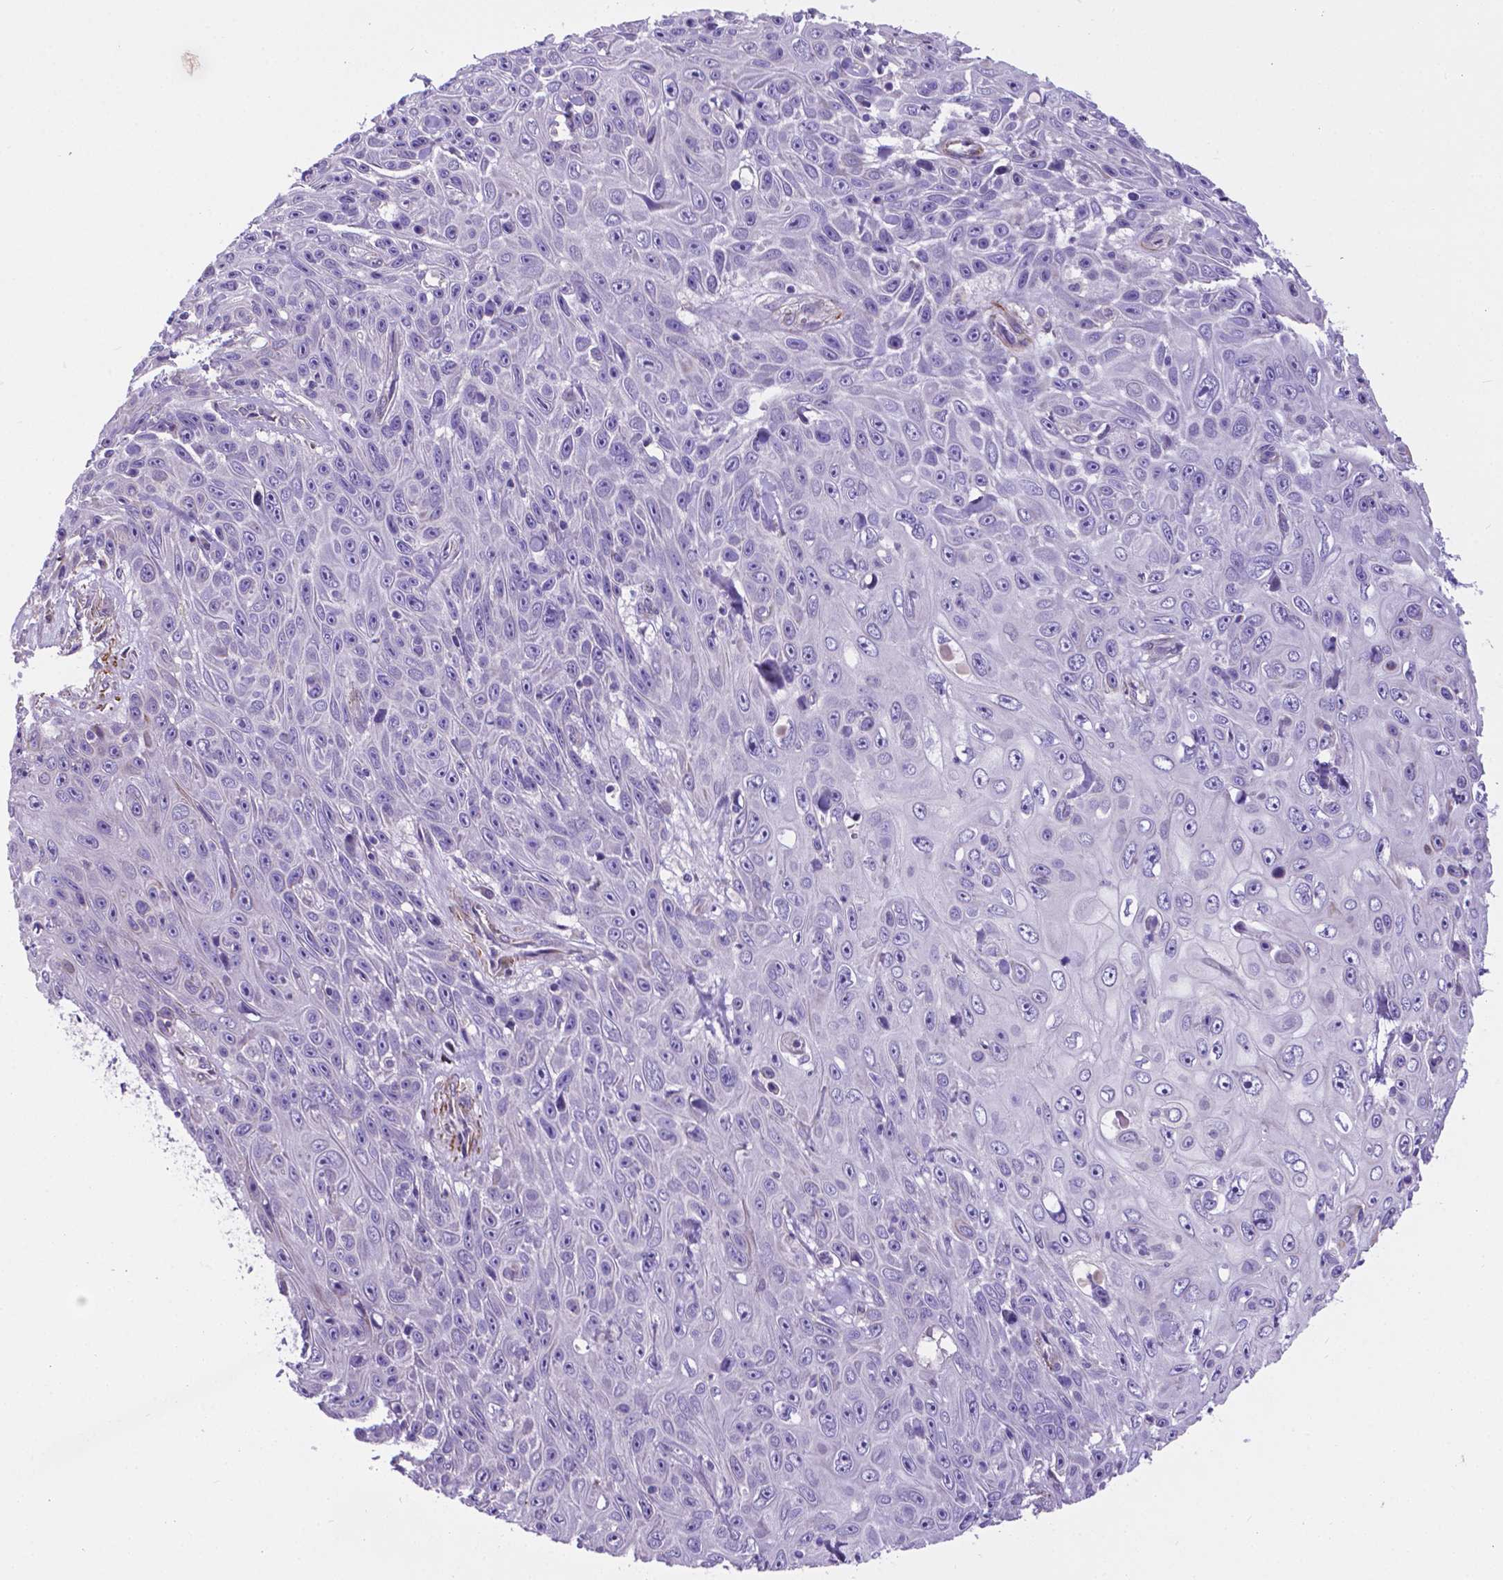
{"staining": {"intensity": "negative", "quantity": "none", "location": "none"}, "tissue": "skin cancer", "cell_type": "Tumor cells", "image_type": "cancer", "snomed": [{"axis": "morphology", "description": "Squamous cell carcinoma, NOS"}, {"axis": "topography", "description": "Skin"}], "caption": "Protein analysis of skin cancer demonstrates no significant expression in tumor cells.", "gene": "PFKFB4", "patient": {"sex": "male", "age": 82}}